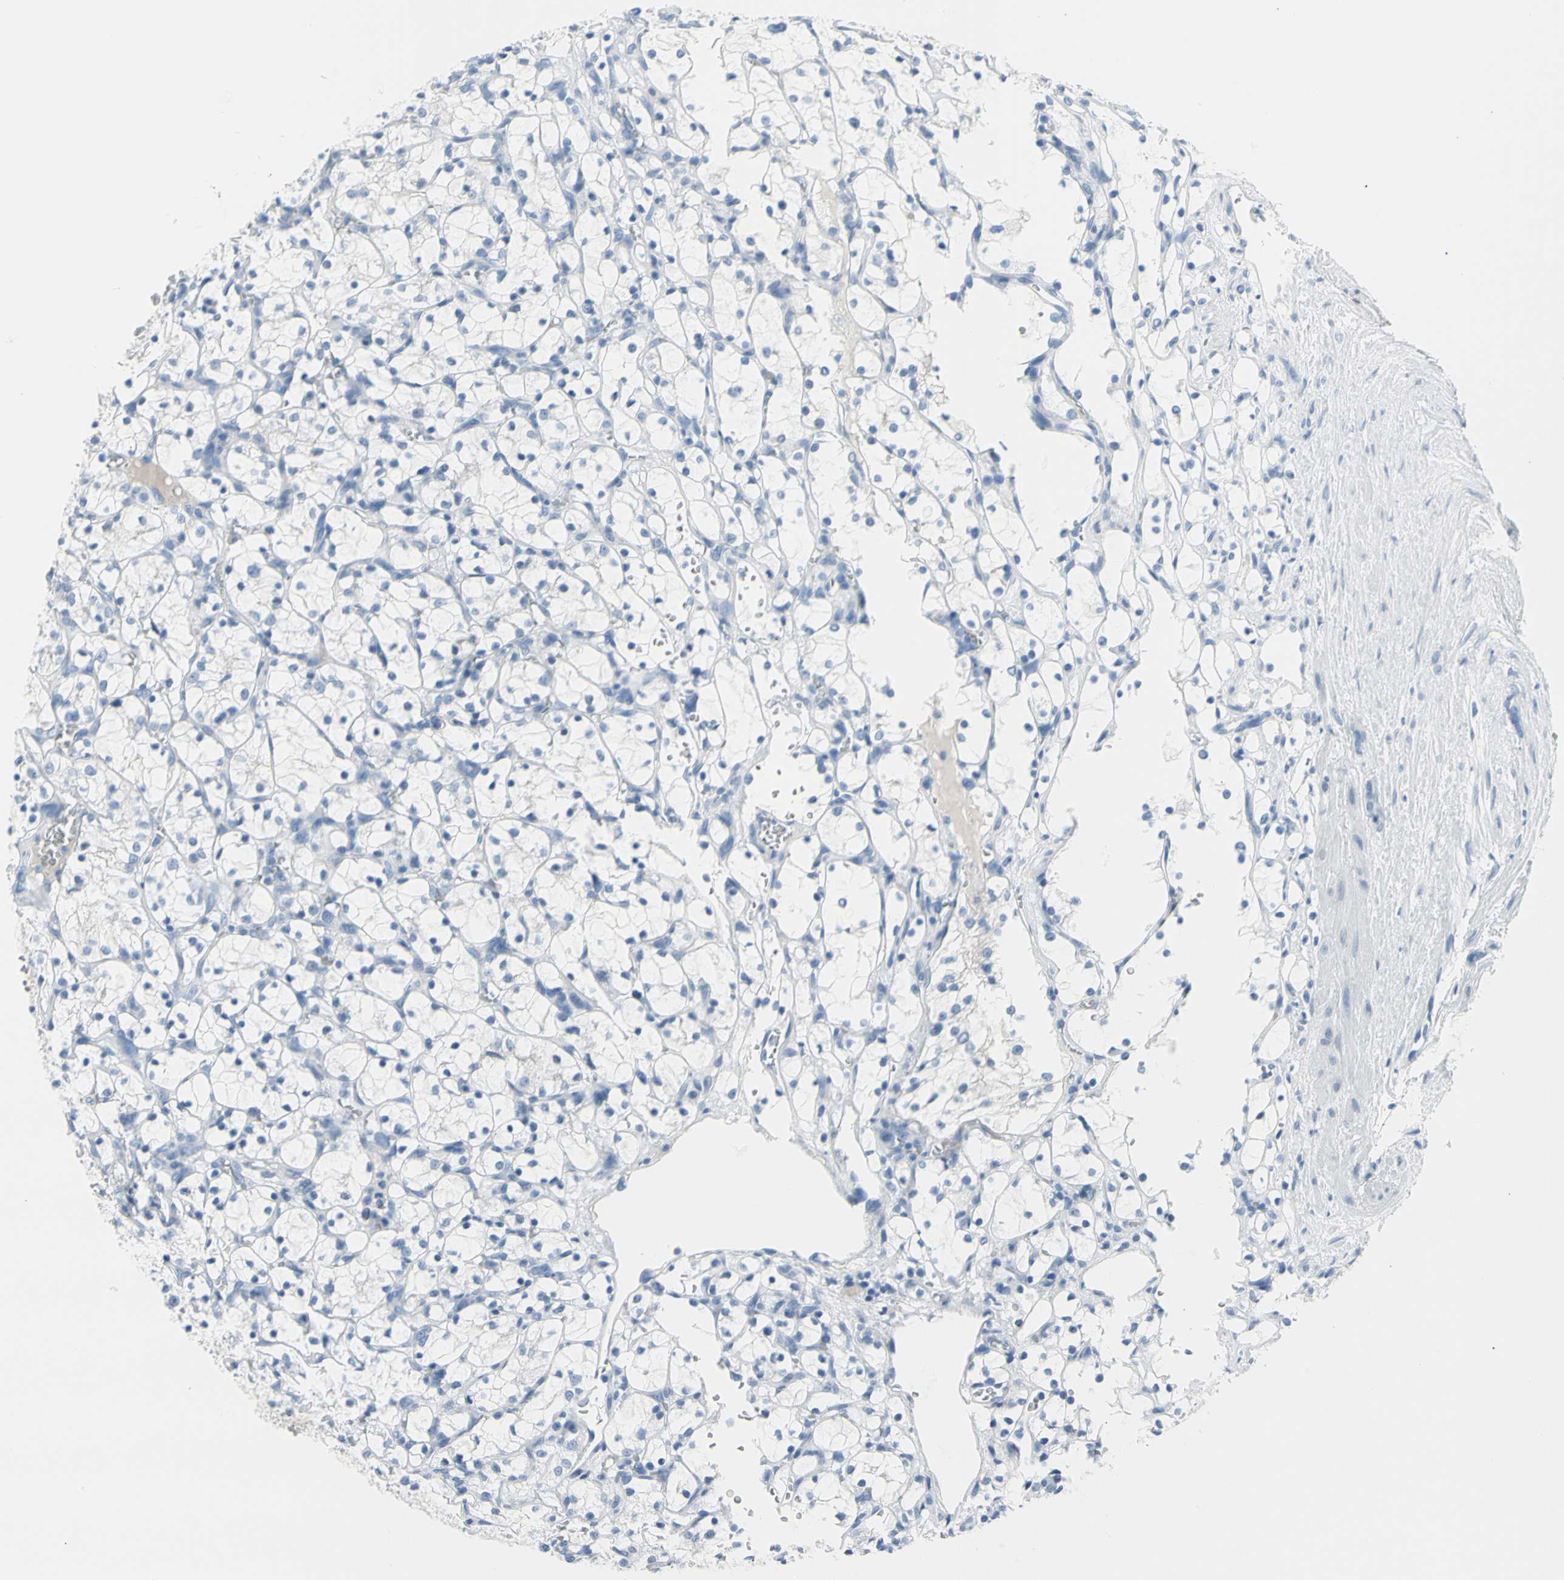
{"staining": {"intensity": "negative", "quantity": "none", "location": "none"}, "tissue": "renal cancer", "cell_type": "Tumor cells", "image_type": "cancer", "snomed": [{"axis": "morphology", "description": "Adenocarcinoma, NOS"}, {"axis": "topography", "description": "Kidney"}], "caption": "The image demonstrates no staining of tumor cells in renal adenocarcinoma.", "gene": "TPO", "patient": {"sex": "female", "age": 69}}